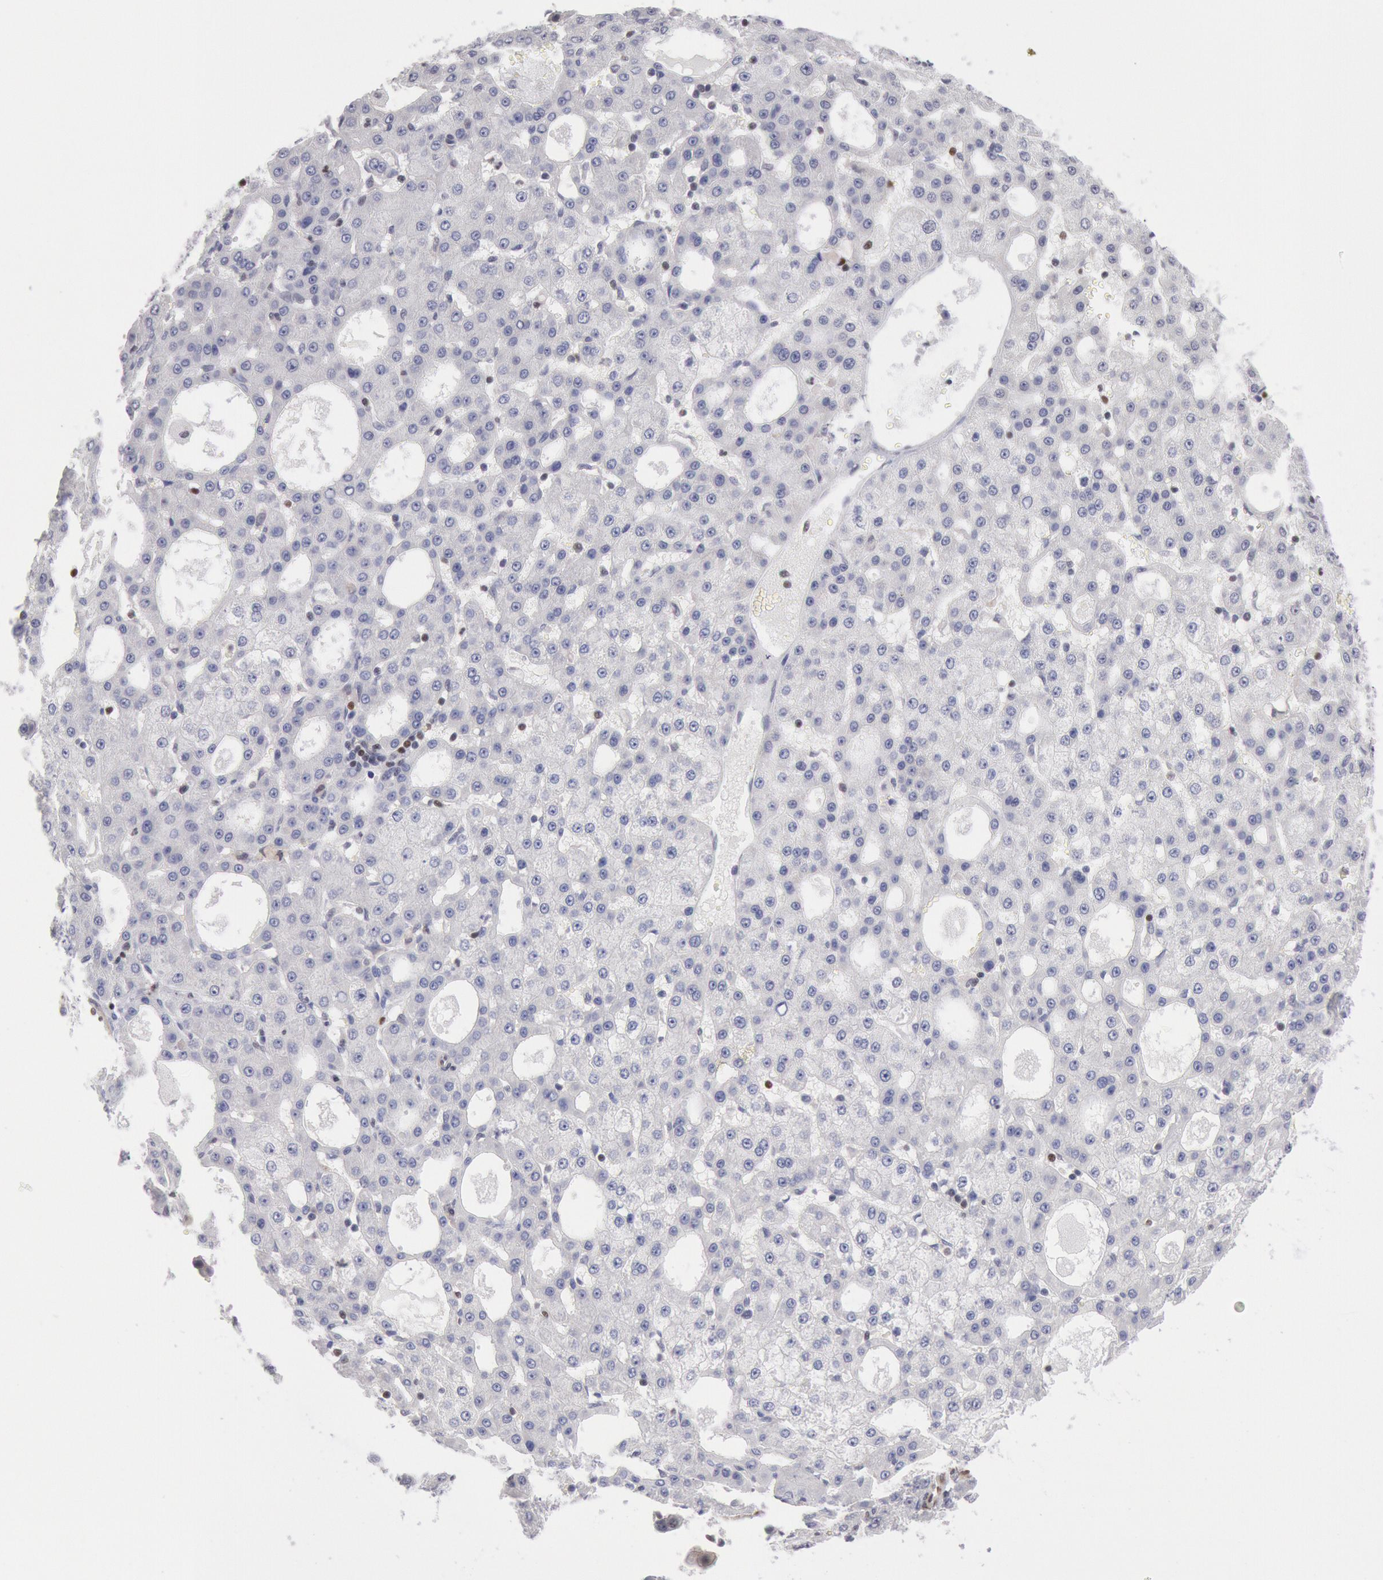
{"staining": {"intensity": "negative", "quantity": "none", "location": "none"}, "tissue": "liver cancer", "cell_type": "Tumor cells", "image_type": "cancer", "snomed": [{"axis": "morphology", "description": "Carcinoma, Hepatocellular, NOS"}, {"axis": "topography", "description": "Liver"}], "caption": "The image demonstrates no staining of tumor cells in liver hepatocellular carcinoma. Nuclei are stained in blue.", "gene": "RPS6KA5", "patient": {"sex": "male", "age": 47}}